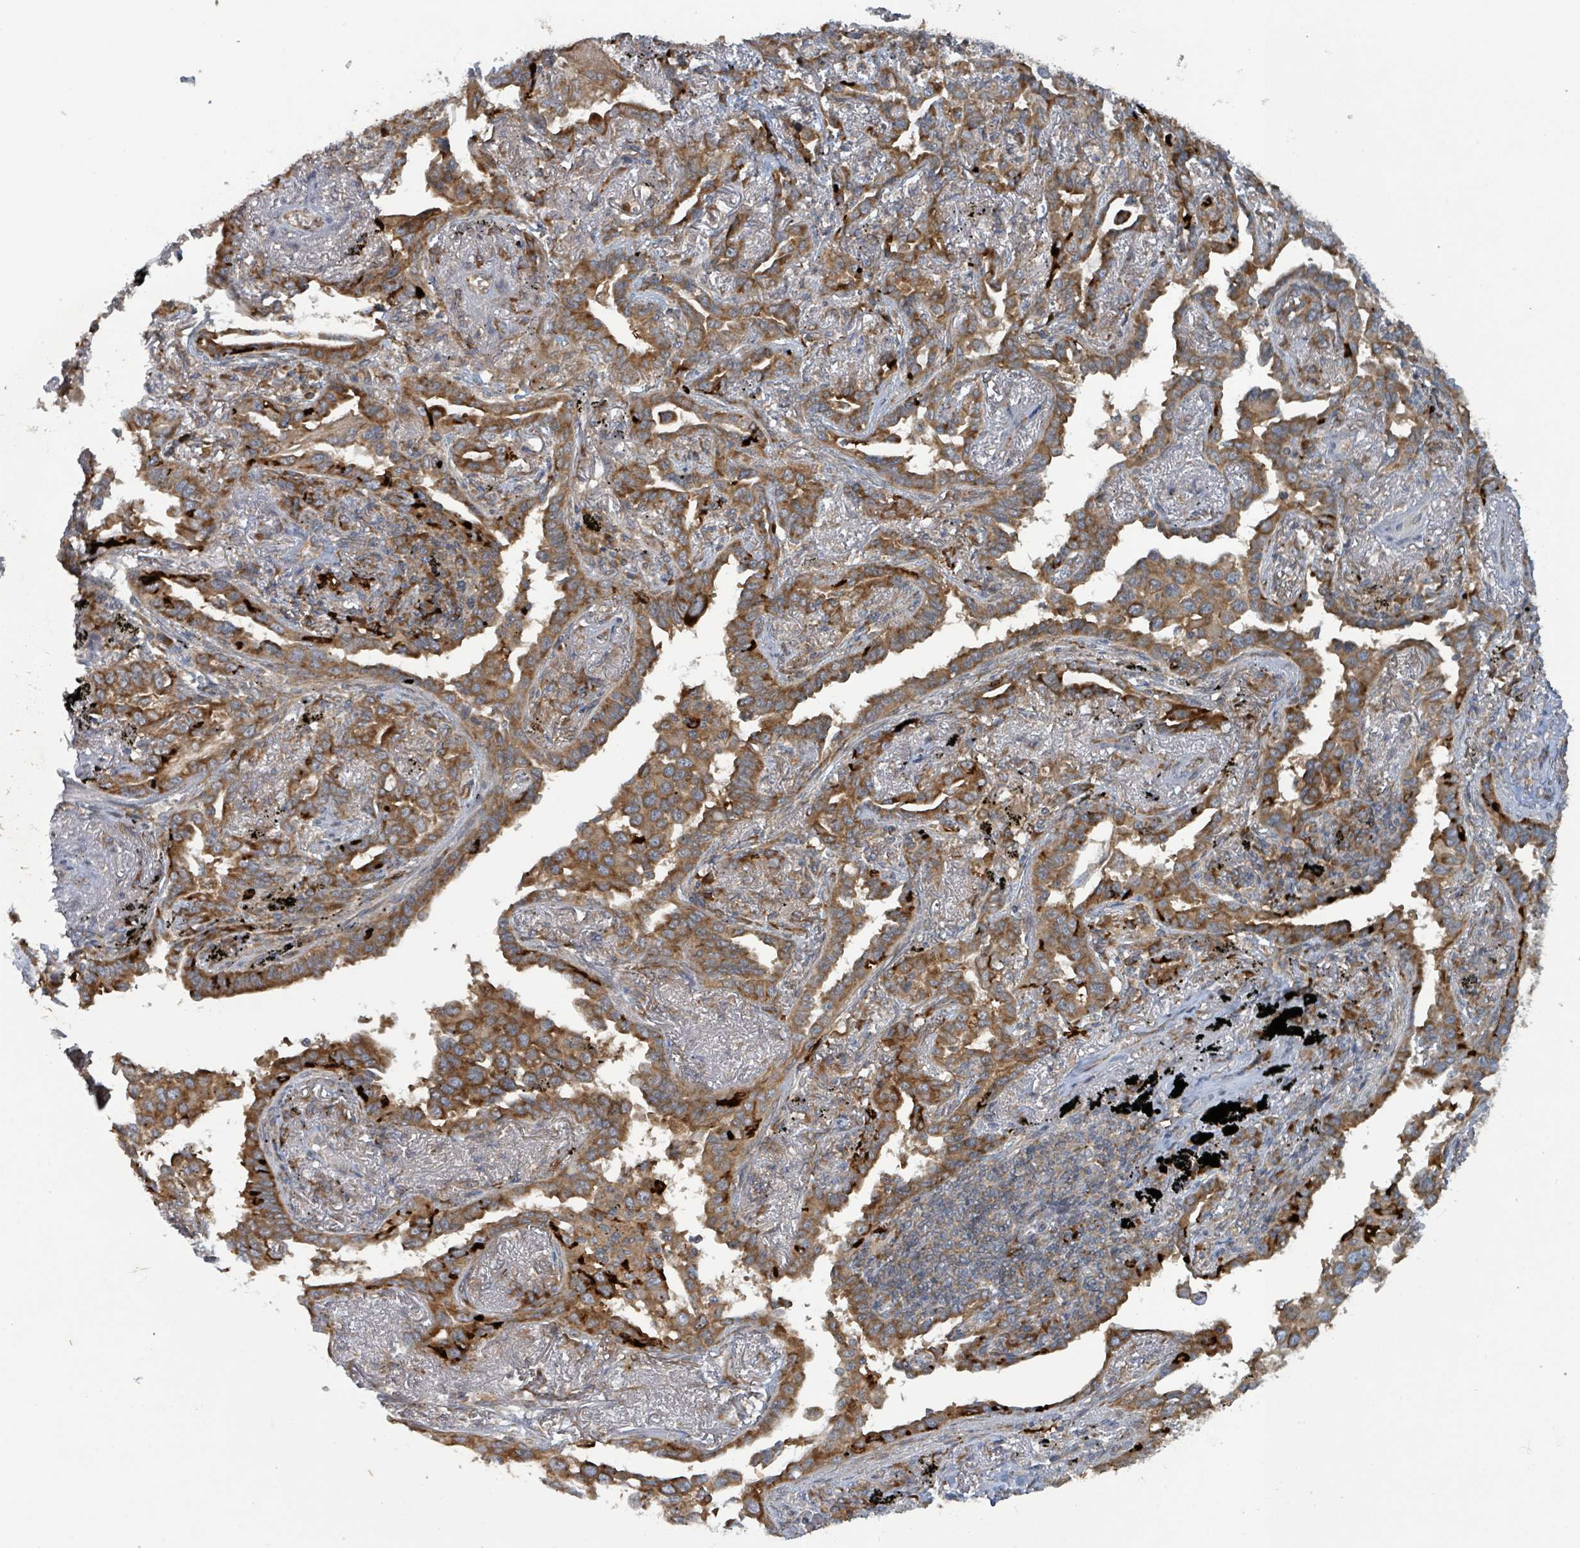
{"staining": {"intensity": "strong", "quantity": ">75%", "location": "cytoplasmic/membranous"}, "tissue": "lung cancer", "cell_type": "Tumor cells", "image_type": "cancer", "snomed": [{"axis": "morphology", "description": "Adenocarcinoma, NOS"}, {"axis": "topography", "description": "Lung"}], "caption": "Immunohistochemistry of human adenocarcinoma (lung) displays high levels of strong cytoplasmic/membranous staining in approximately >75% of tumor cells.", "gene": "OR51E1", "patient": {"sex": "male", "age": 67}}